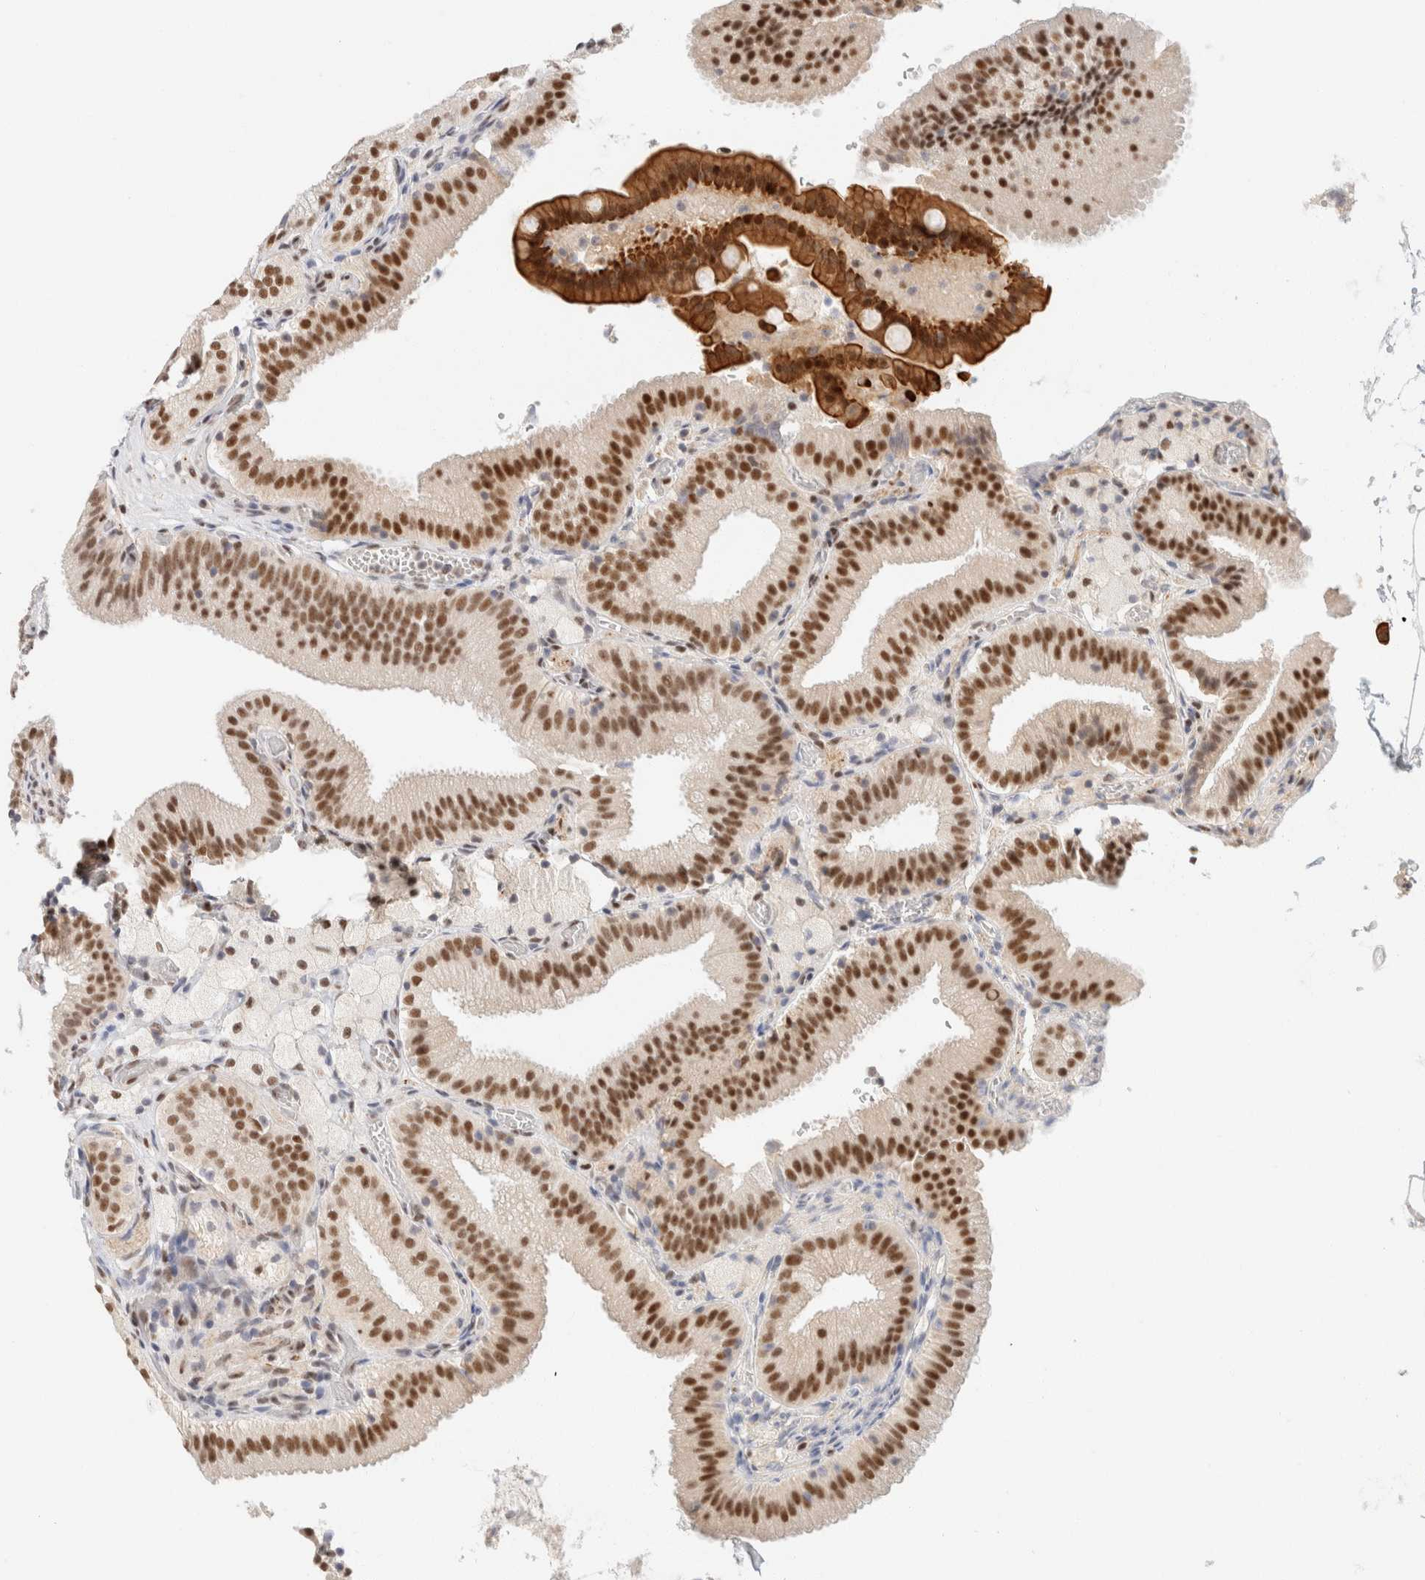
{"staining": {"intensity": "strong", "quantity": ">75%", "location": "nuclear"}, "tissue": "gallbladder", "cell_type": "Glandular cells", "image_type": "normal", "snomed": [{"axis": "morphology", "description": "Normal tissue, NOS"}, {"axis": "topography", "description": "Gallbladder"}], "caption": "A high amount of strong nuclear staining is present in approximately >75% of glandular cells in normal gallbladder. The staining was performed using DAB, with brown indicating positive protein expression. Nuclei are stained blue with hematoxylin.", "gene": "ZNF768", "patient": {"sex": "male", "age": 54}}